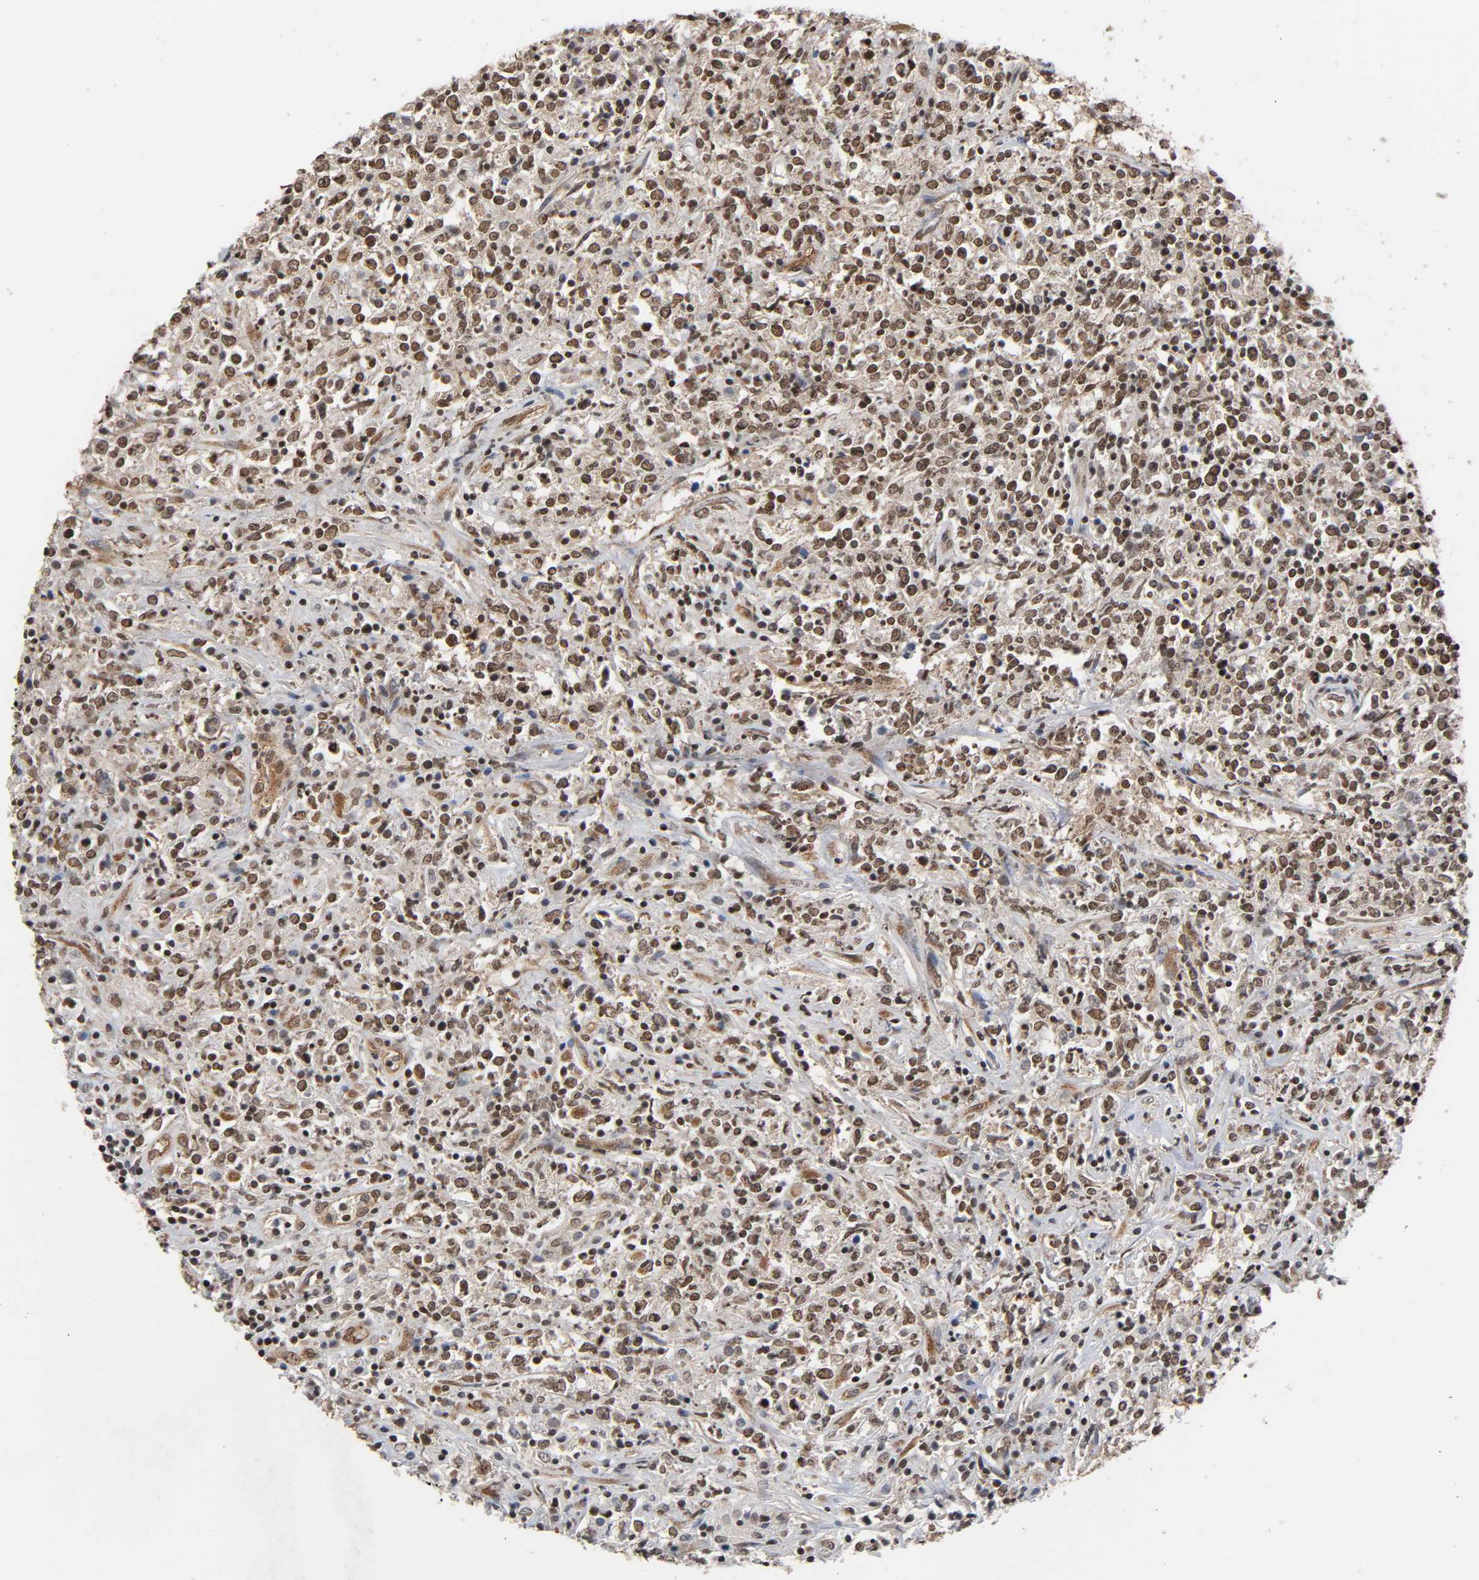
{"staining": {"intensity": "strong", "quantity": "25%-75%", "location": "nuclear"}, "tissue": "lymphoma", "cell_type": "Tumor cells", "image_type": "cancer", "snomed": [{"axis": "morphology", "description": "Malignant lymphoma, non-Hodgkin's type, High grade"}, {"axis": "topography", "description": "Lymph node"}], "caption": "Human lymphoma stained with a brown dye demonstrates strong nuclear positive positivity in about 25%-75% of tumor cells.", "gene": "ZNF384", "patient": {"sex": "female", "age": 84}}